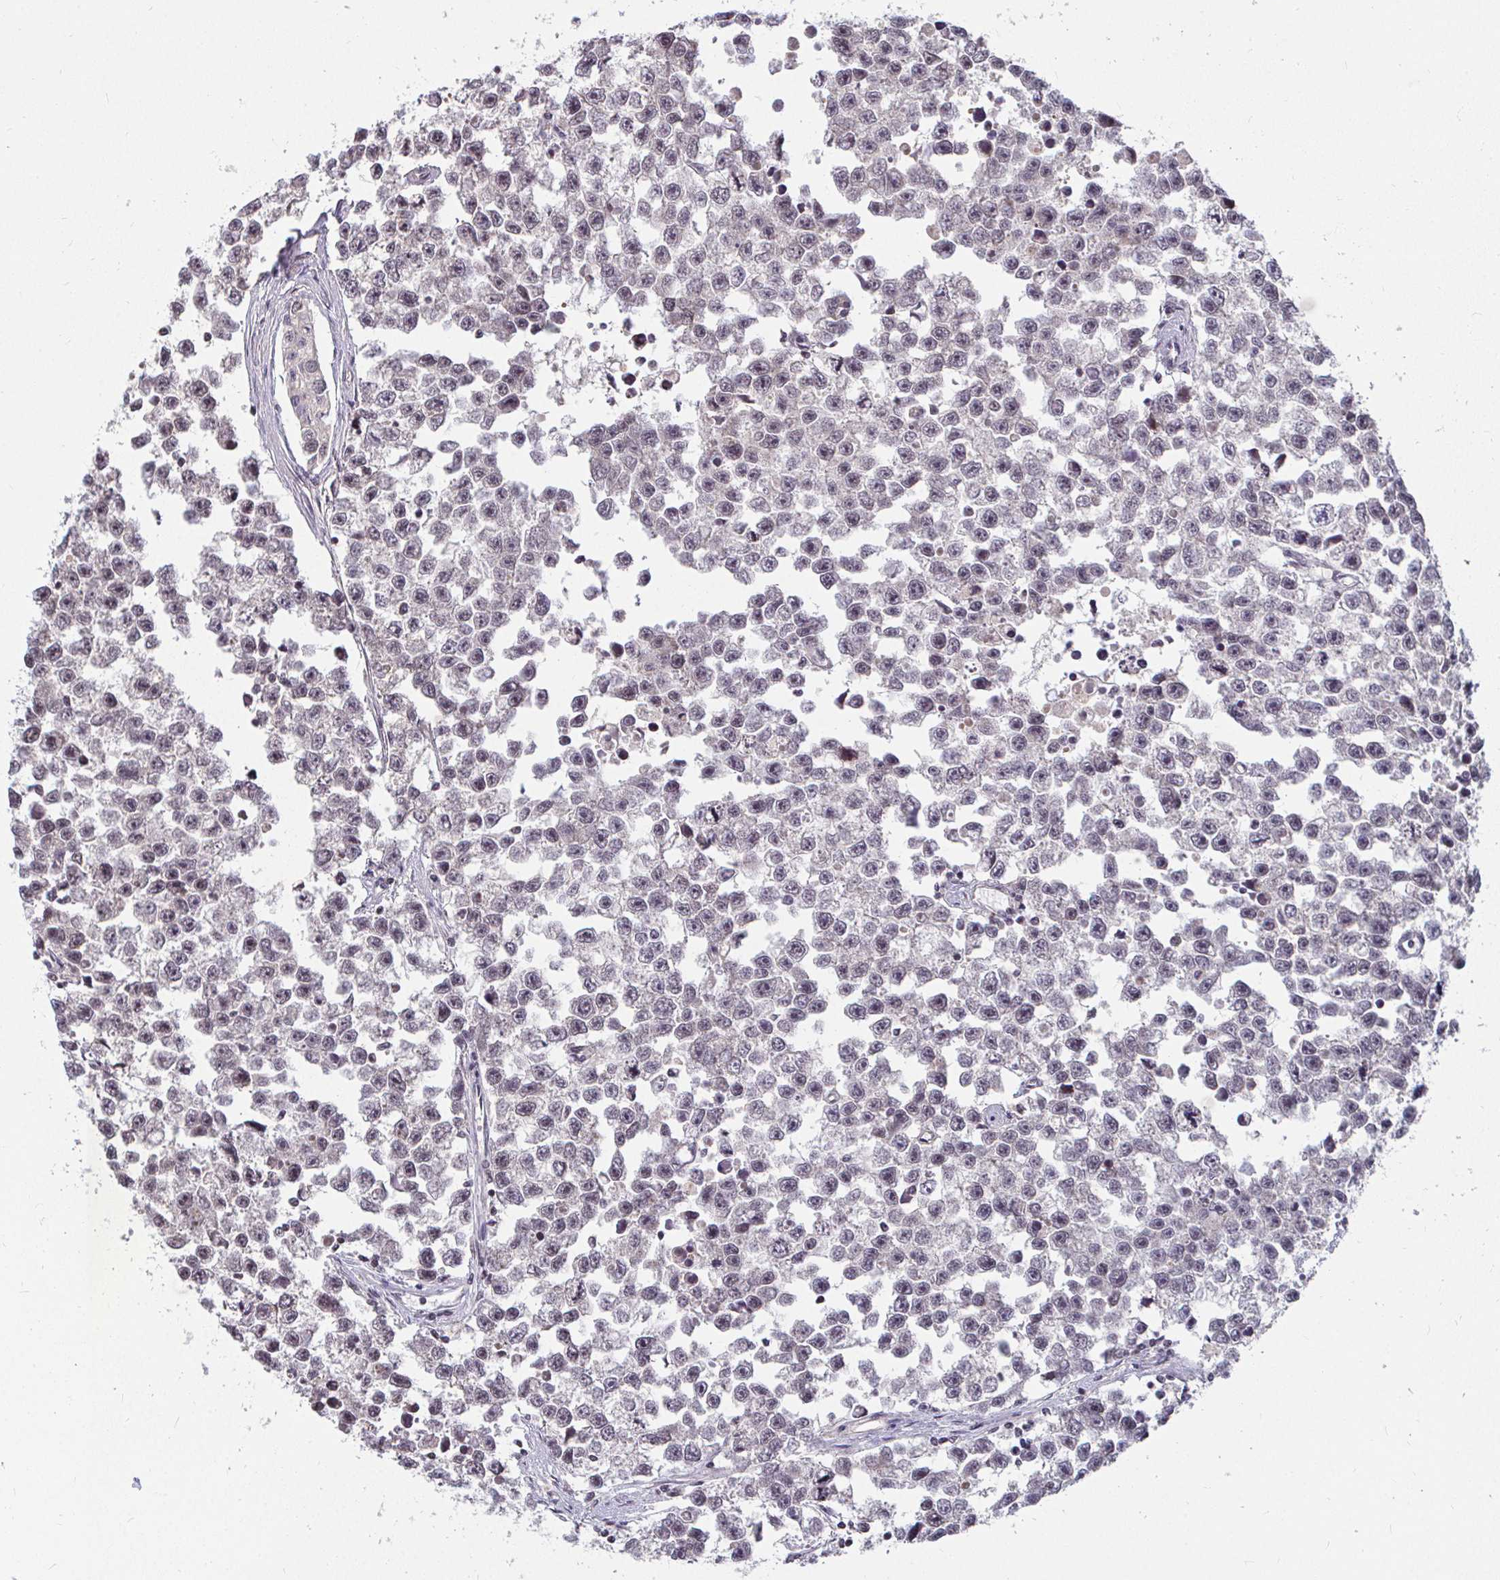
{"staining": {"intensity": "negative", "quantity": "none", "location": "none"}, "tissue": "testis cancer", "cell_type": "Tumor cells", "image_type": "cancer", "snomed": [{"axis": "morphology", "description": "Seminoma, NOS"}, {"axis": "topography", "description": "Testis"}], "caption": "IHC histopathology image of human testis cancer stained for a protein (brown), which exhibits no staining in tumor cells.", "gene": "ANK3", "patient": {"sex": "male", "age": 26}}